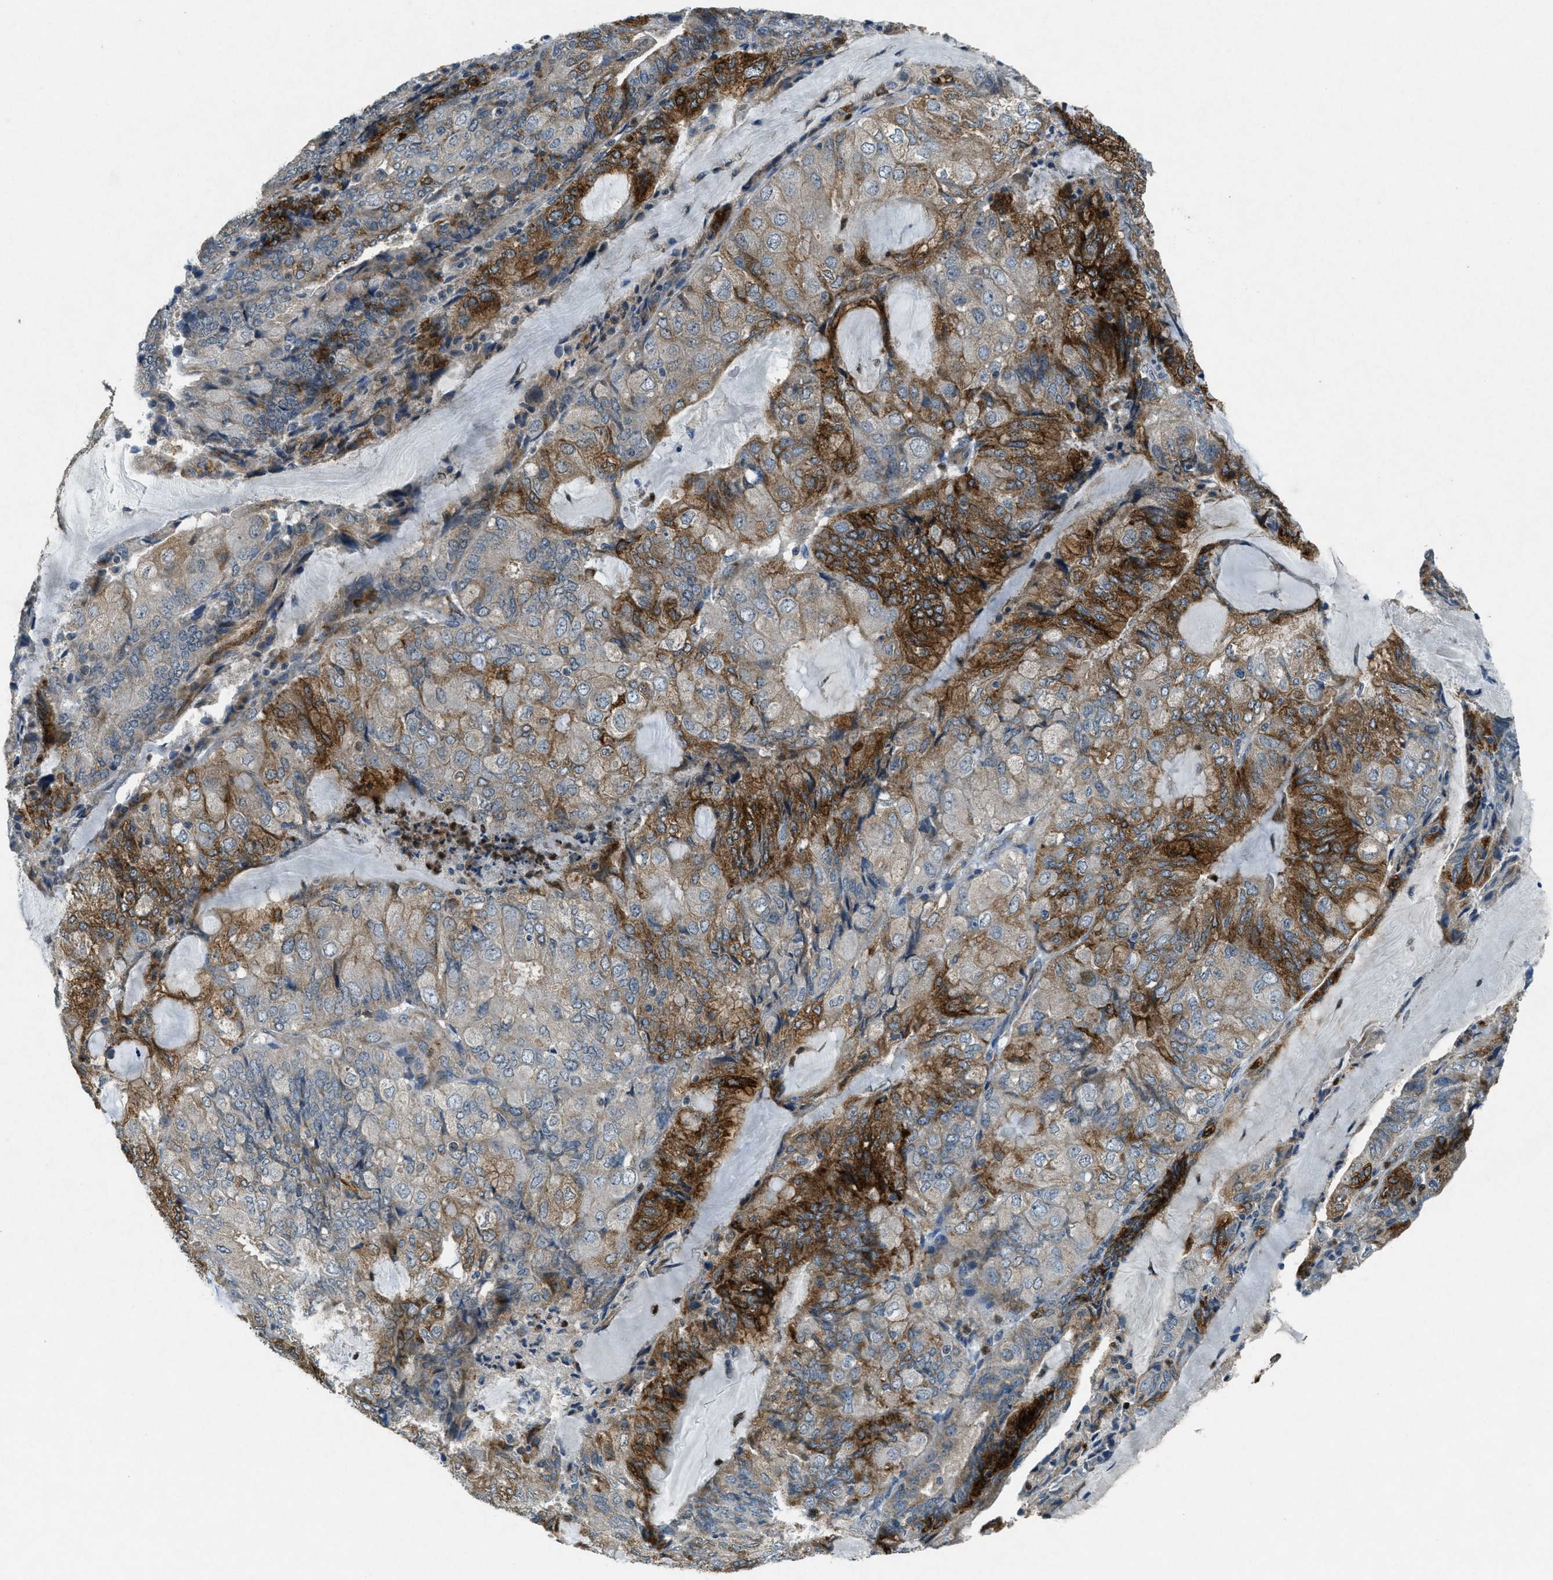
{"staining": {"intensity": "strong", "quantity": "25%-75%", "location": "cytoplasmic/membranous"}, "tissue": "endometrial cancer", "cell_type": "Tumor cells", "image_type": "cancer", "snomed": [{"axis": "morphology", "description": "Adenocarcinoma, NOS"}, {"axis": "topography", "description": "Endometrium"}], "caption": "Strong cytoplasmic/membranous expression is present in approximately 25%-75% of tumor cells in adenocarcinoma (endometrial).", "gene": "RAB3D", "patient": {"sex": "female", "age": 81}}